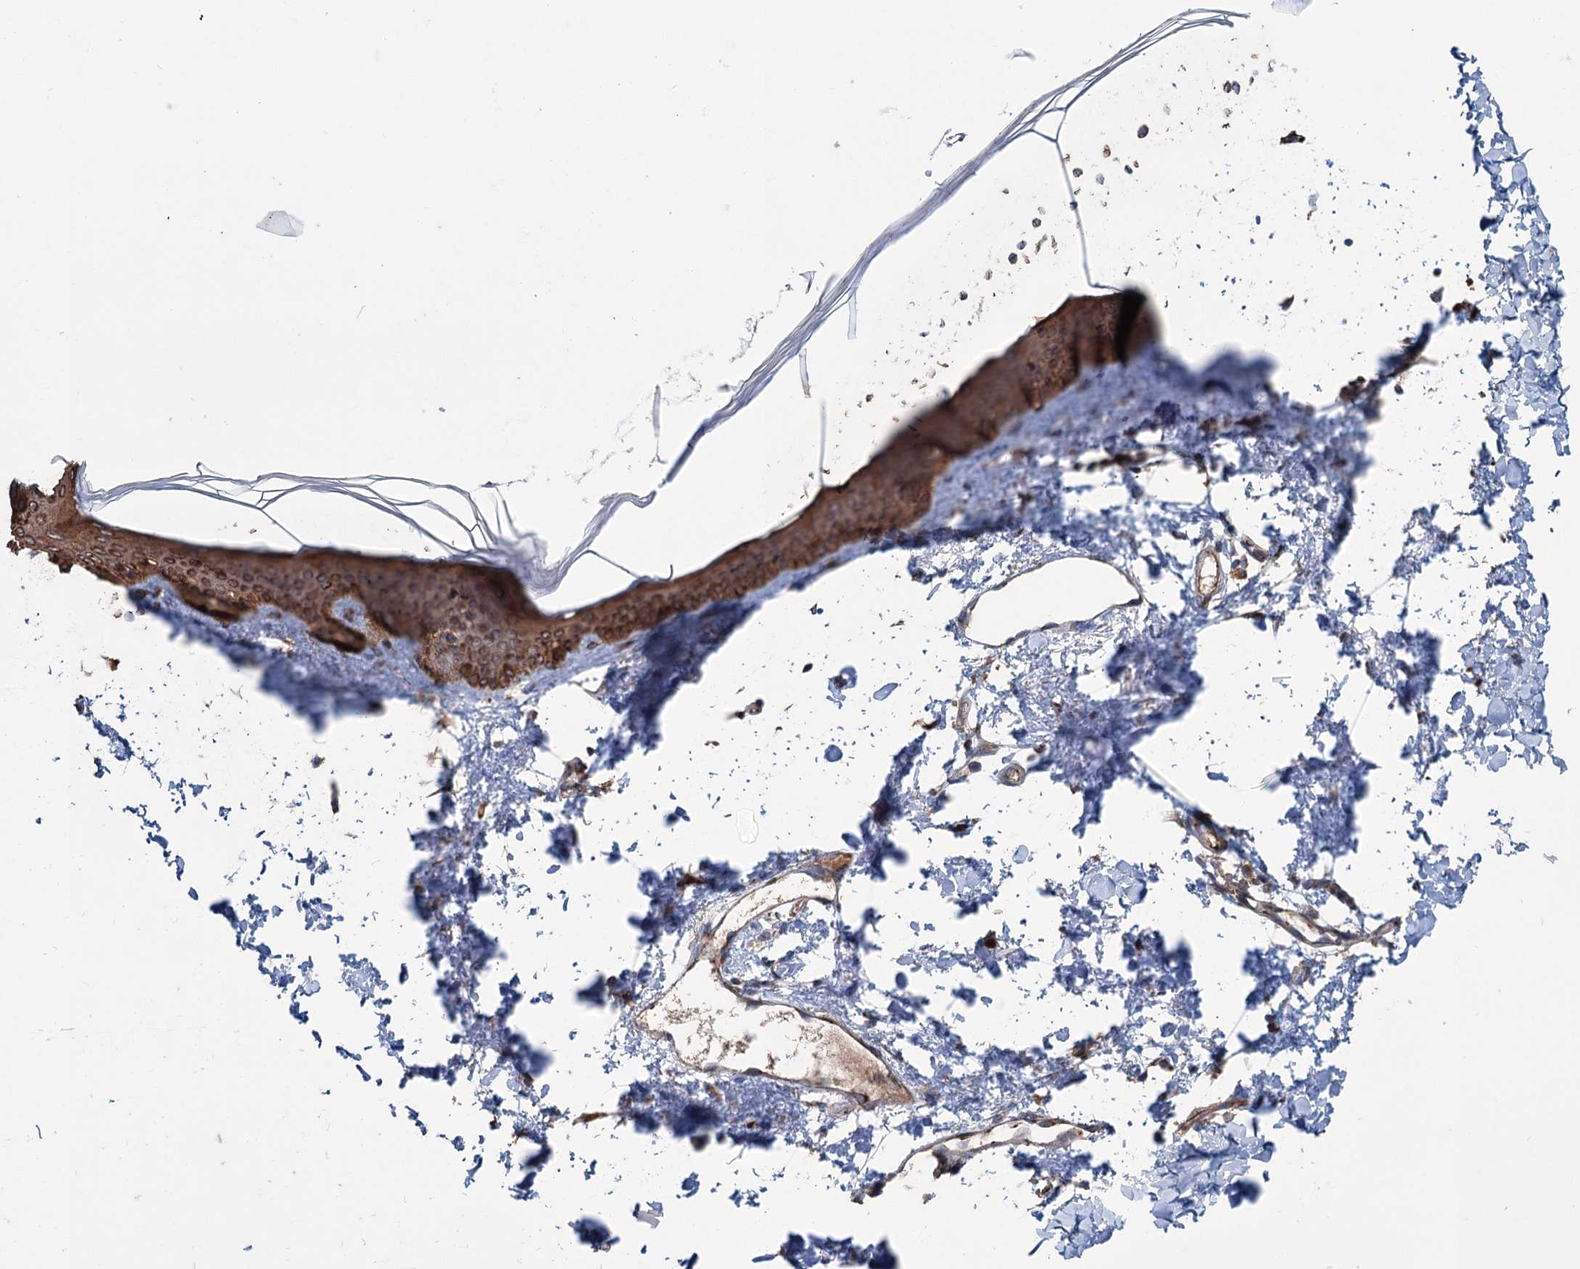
{"staining": {"intensity": "moderate", "quantity": ">75%", "location": "cytoplasmic/membranous"}, "tissue": "skin", "cell_type": "Fibroblasts", "image_type": "normal", "snomed": [{"axis": "morphology", "description": "Normal tissue, NOS"}, {"axis": "topography", "description": "Skin"}], "caption": "Brown immunohistochemical staining in benign human skin demonstrates moderate cytoplasmic/membranous staining in about >75% of fibroblasts. (Brightfield microscopy of DAB IHC at high magnification).", "gene": "CALCOCO1", "patient": {"sex": "female", "age": 58}}